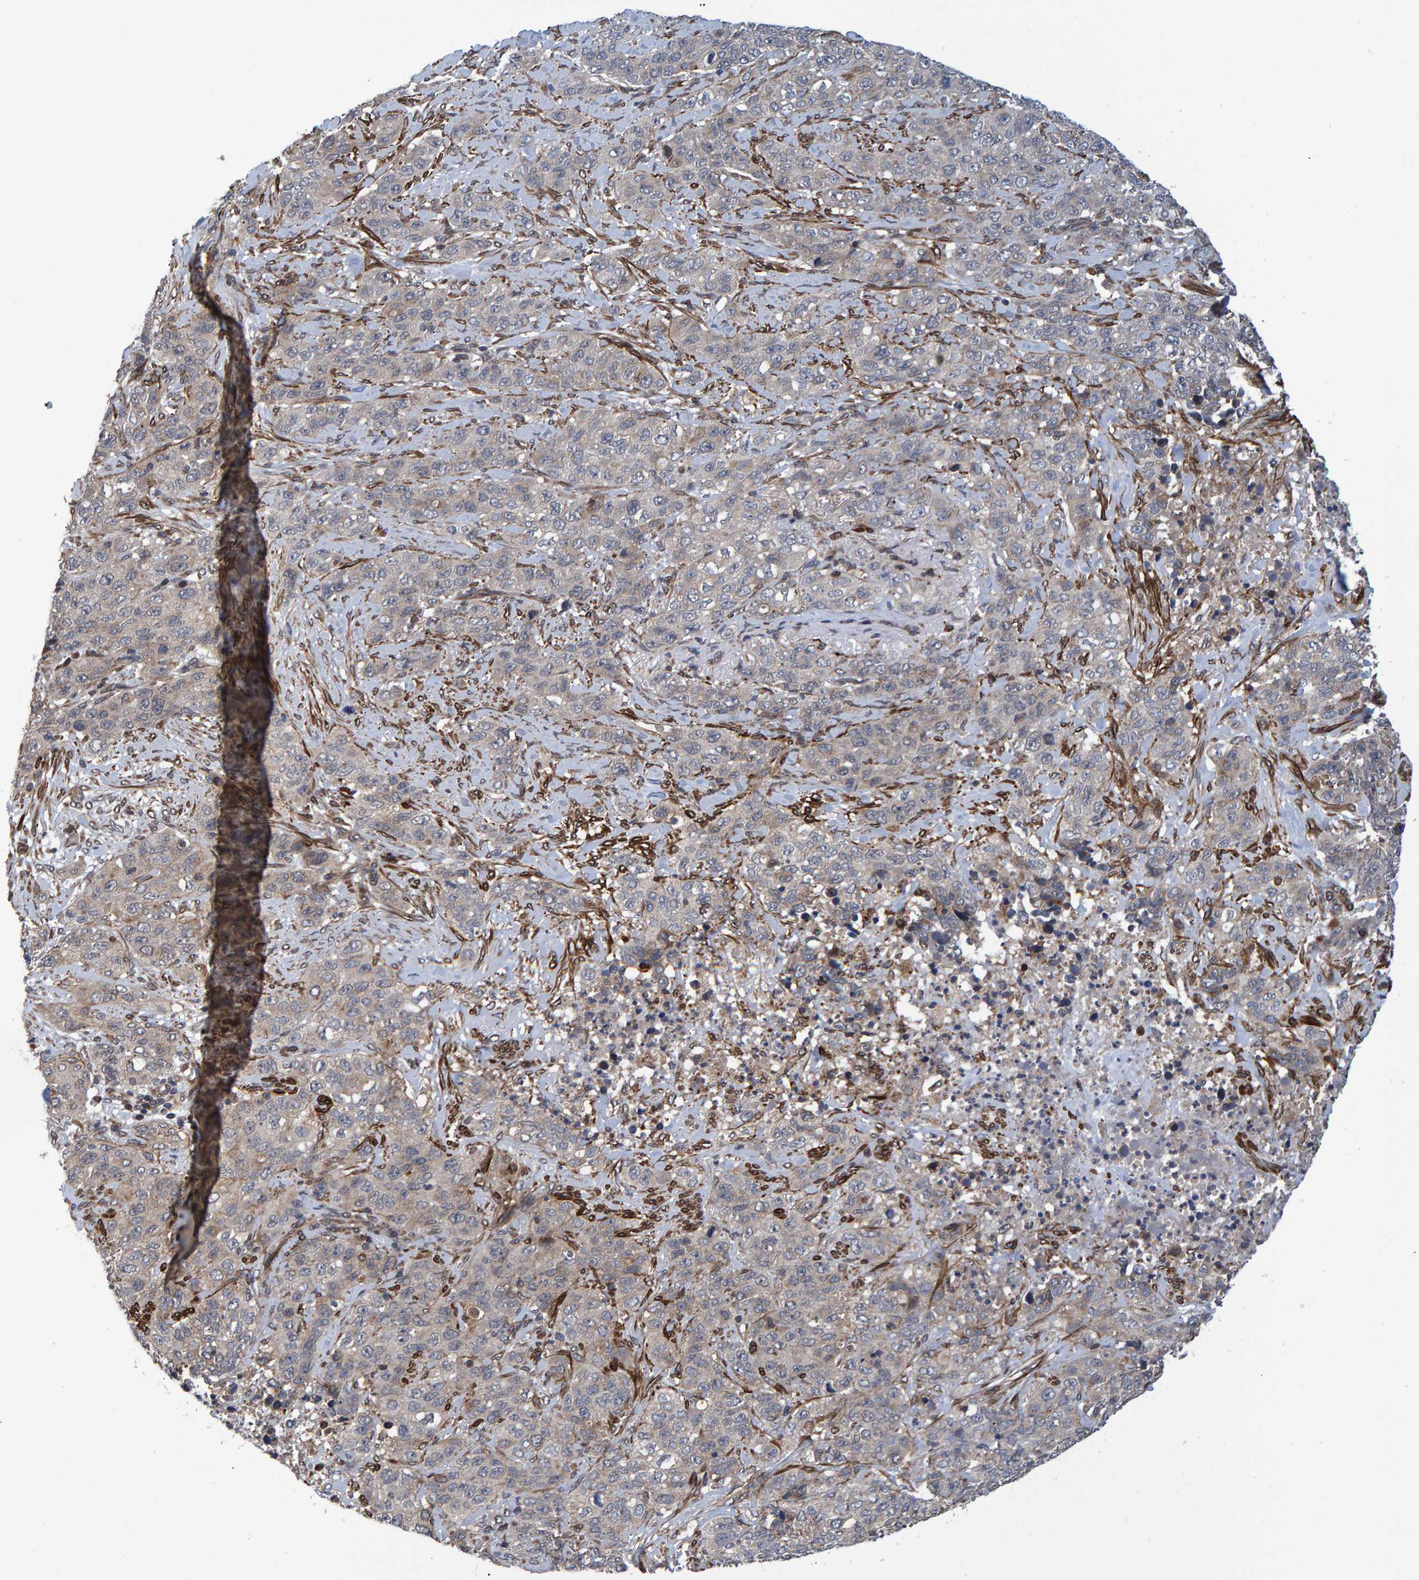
{"staining": {"intensity": "negative", "quantity": "none", "location": "none"}, "tissue": "stomach cancer", "cell_type": "Tumor cells", "image_type": "cancer", "snomed": [{"axis": "morphology", "description": "Adenocarcinoma, NOS"}, {"axis": "topography", "description": "Stomach"}], "caption": "This is an IHC histopathology image of stomach cancer. There is no positivity in tumor cells.", "gene": "ATP6V1H", "patient": {"sex": "male", "age": 48}}